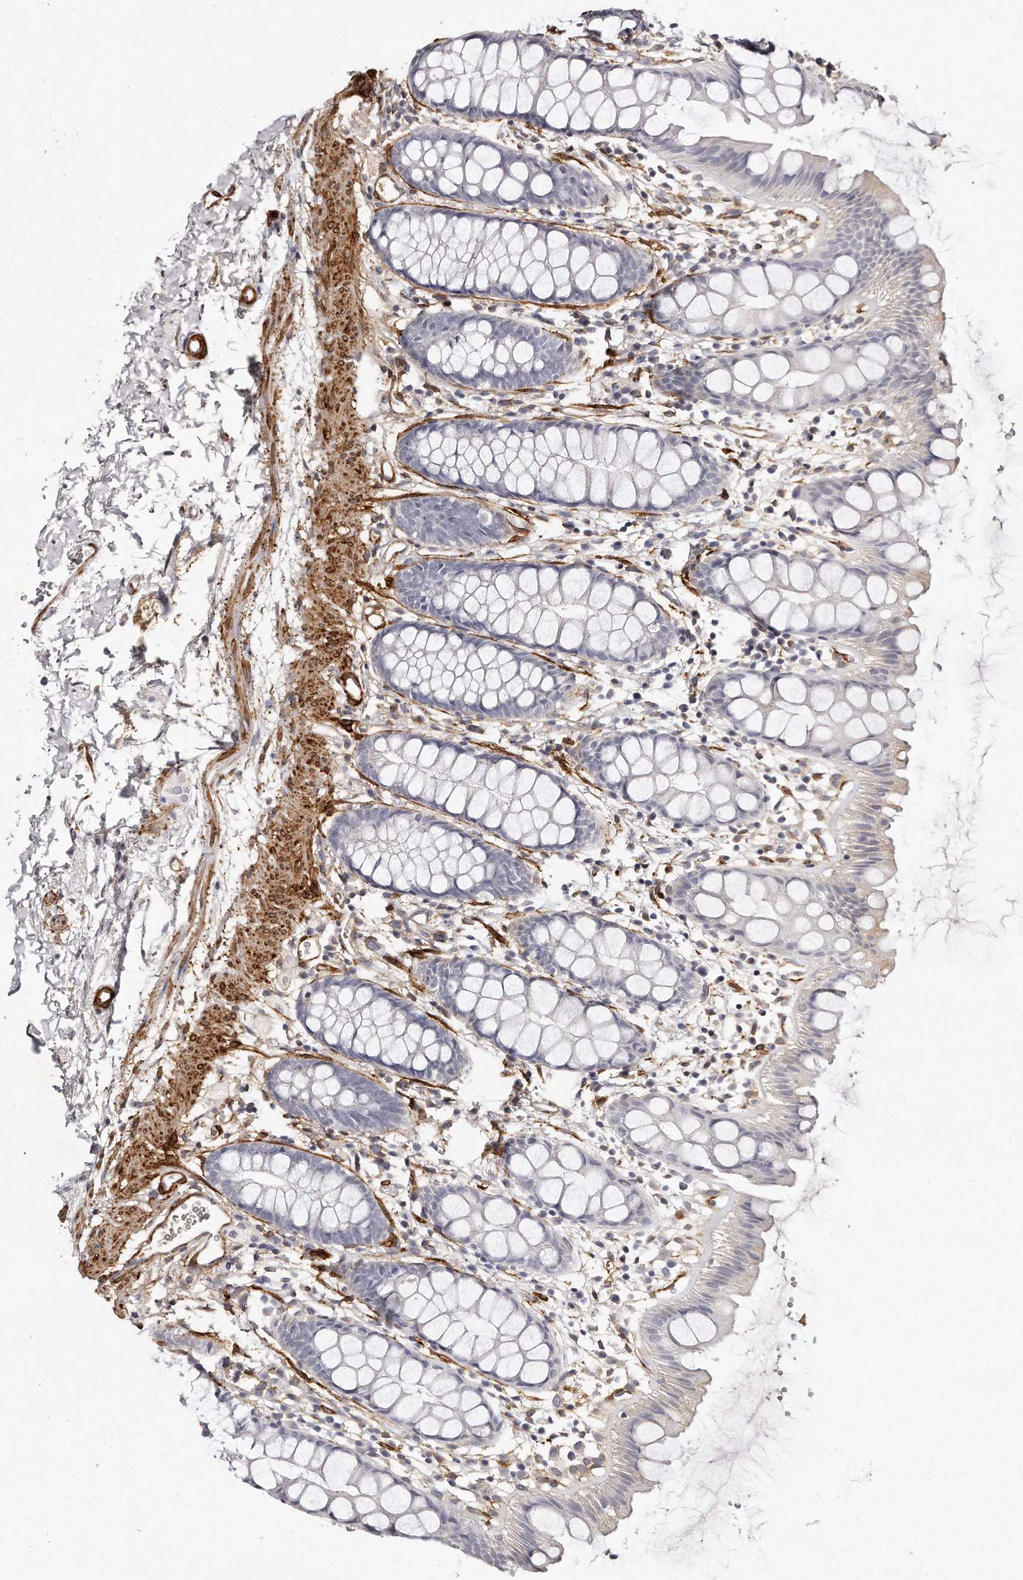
{"staining": {"intensity": "negative", "quantity": "none", "location": "none"}, "tissue": "rectum", "cell_type": "Glandular cells", "image_type": "normal", "snomed": [{"axis": "morphology", "description": "Normal tissue, NOS"}, {"axis": "topography", "description": "Rectum"}], "caption": "Human rectum stained for a protein using immunohistochemistry (IHC) displays no expression in glandular cells.", "gene": "LMOD1", "patient": {"sex": "female", "age": 65}}